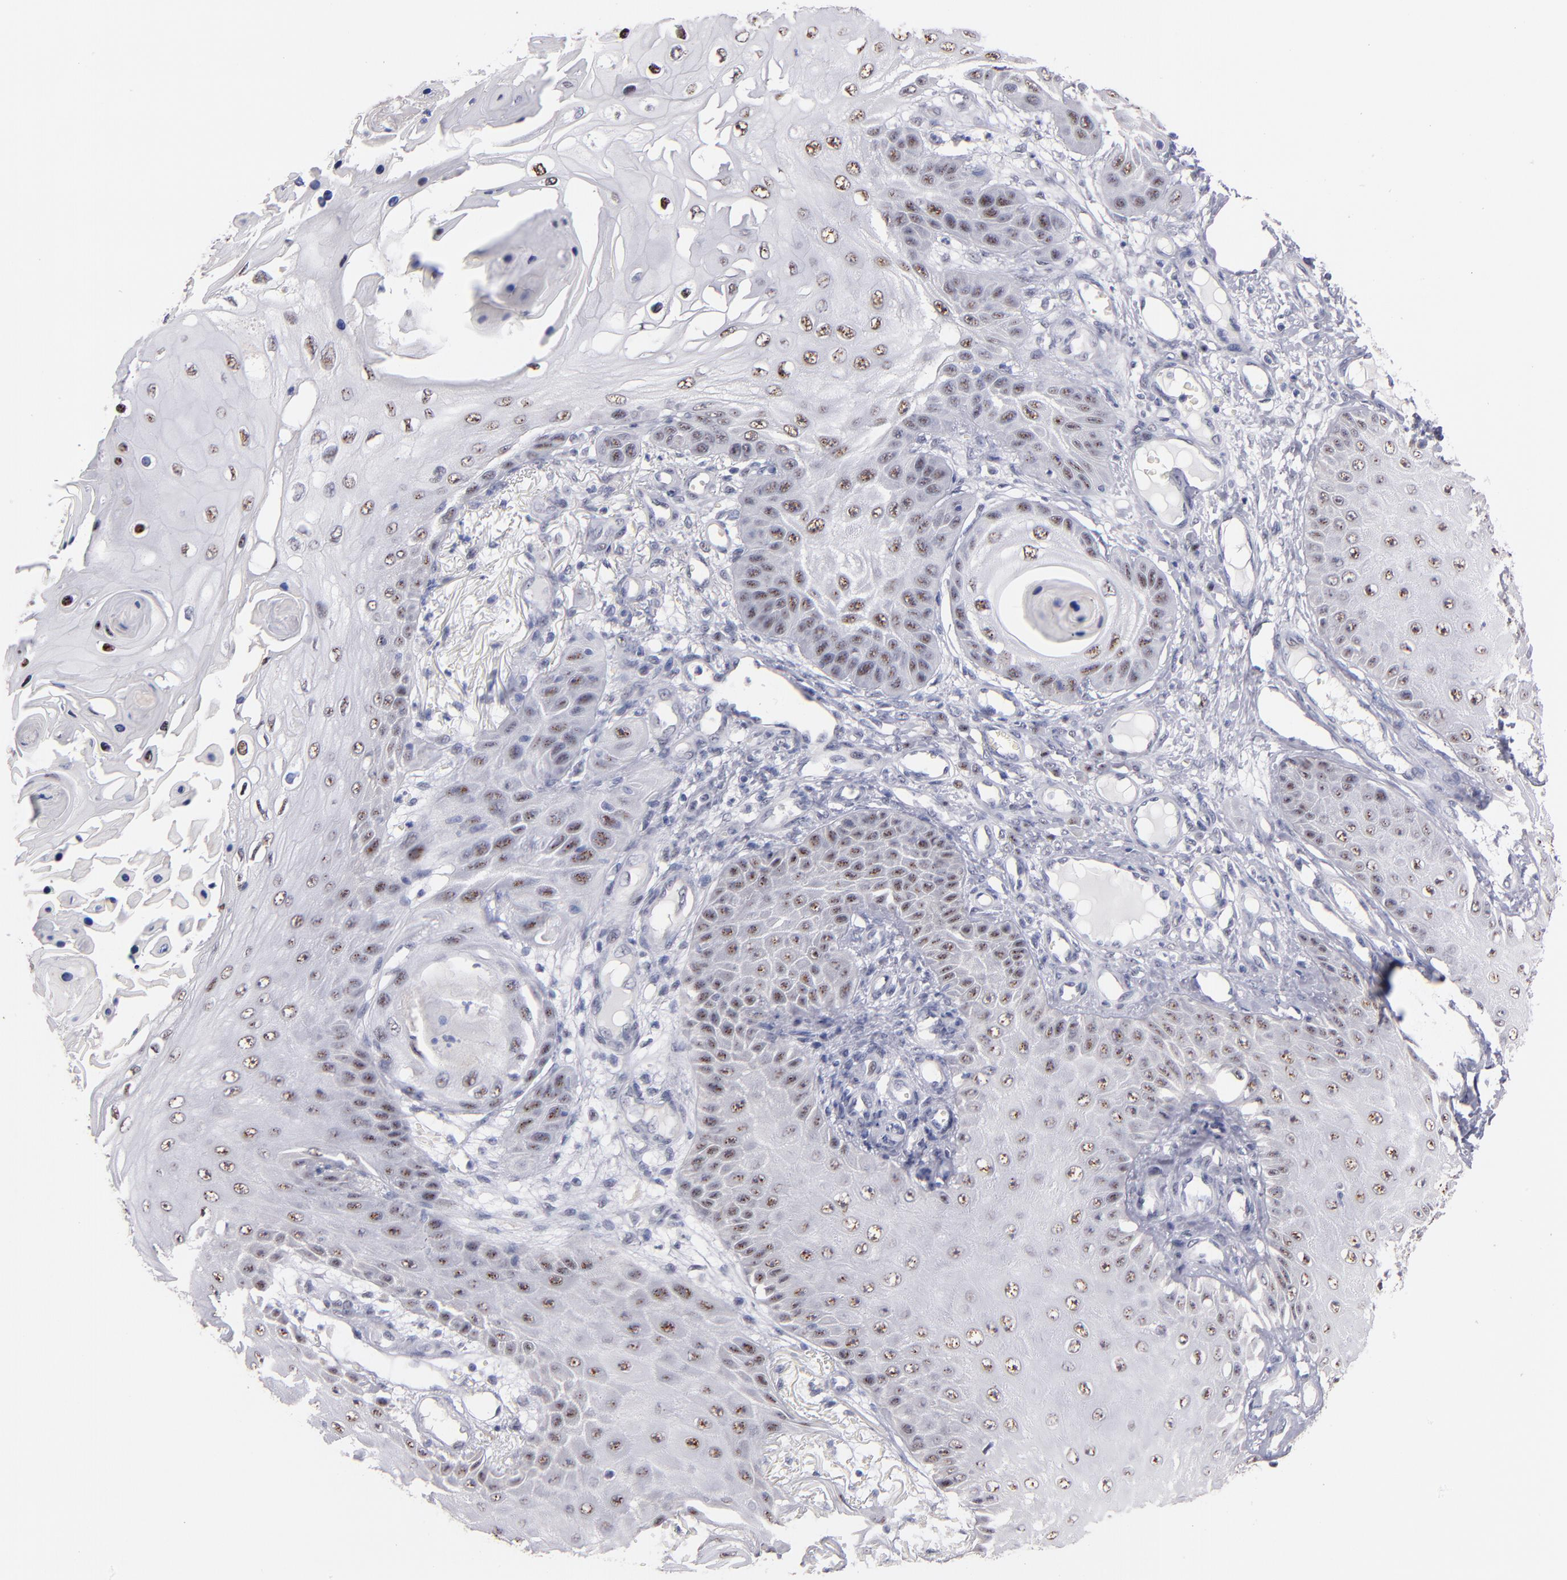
{"staining": {"intensity": "moderate", "quantity": "25%-75%", "location": "nuclear"}, "tissue": "skin cancer", "cell_type": "Tumor cells", "image_type": "cancer", "snomed": [{"axis": "morphology", "description": "Squamous cell carcinoma, NOS"}, {"axis": "topography", "description": "Skin"}], "caption": "This micrograph displays immunohistochemistry staining of human skin squamous cell carcinoma, with medium moderate nuclear staining in approximately 25%-75% of tumor cells.", "gene": "RAF1", "patient": {"sex": "female", "age": 40}}